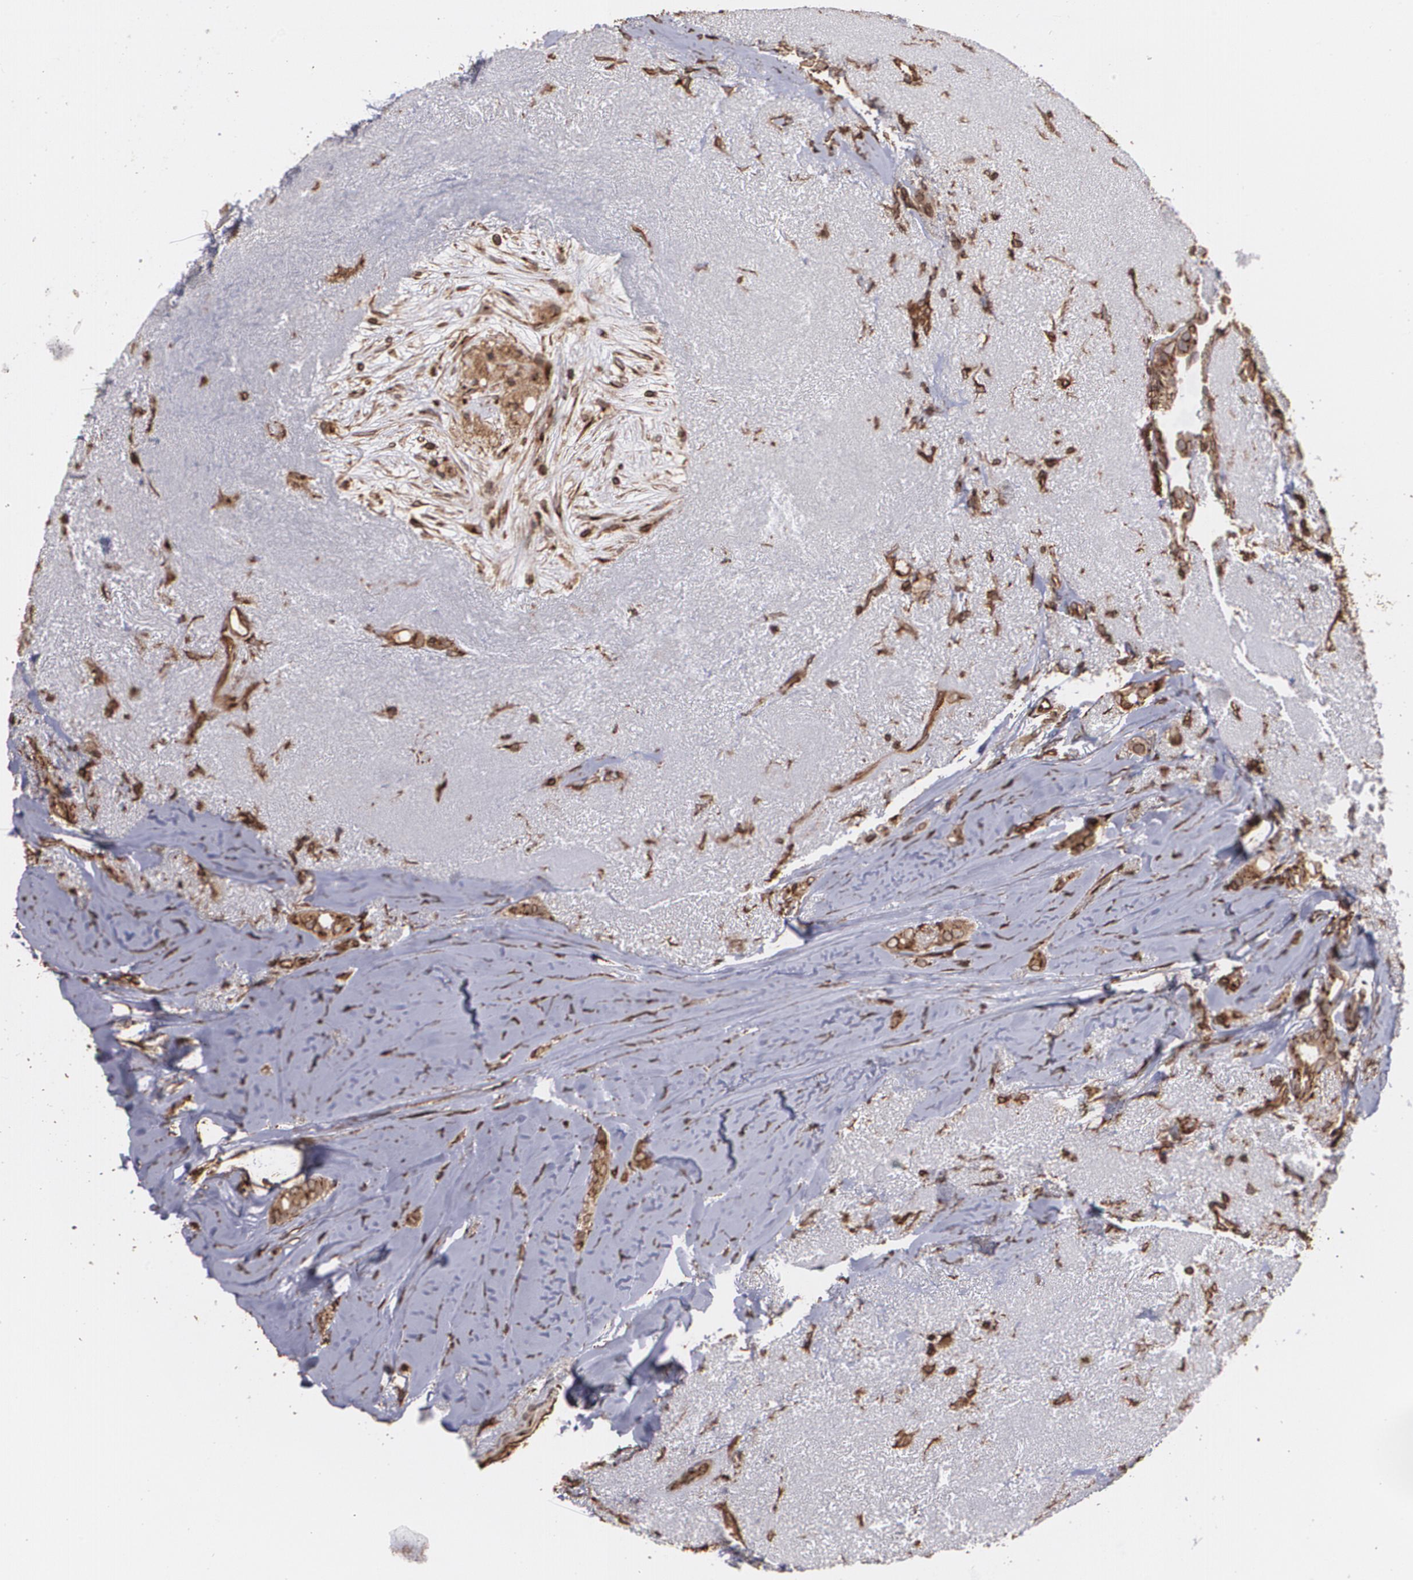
{"staining": {"intensity": "strong", "quantity": ">75%", "location": "cytoplasmic/membranous"}, "tissue": "breast cancer", "cell_type": "Tumor cells", "image_type": "cancer", "snomed": [{"axis": "morphology", "description": "Duct carcinoma"}, {"axis": "topography", "description": "Breast"}], "caption": "Protein expression analysis of human invasive ductal carcinoma (breast) reveals strong cytoplasmic/membranous positivity in approximately >75% of tumor cells.", "gene": "TRIP11", "patient": {"sex": "female", "age": 54}}